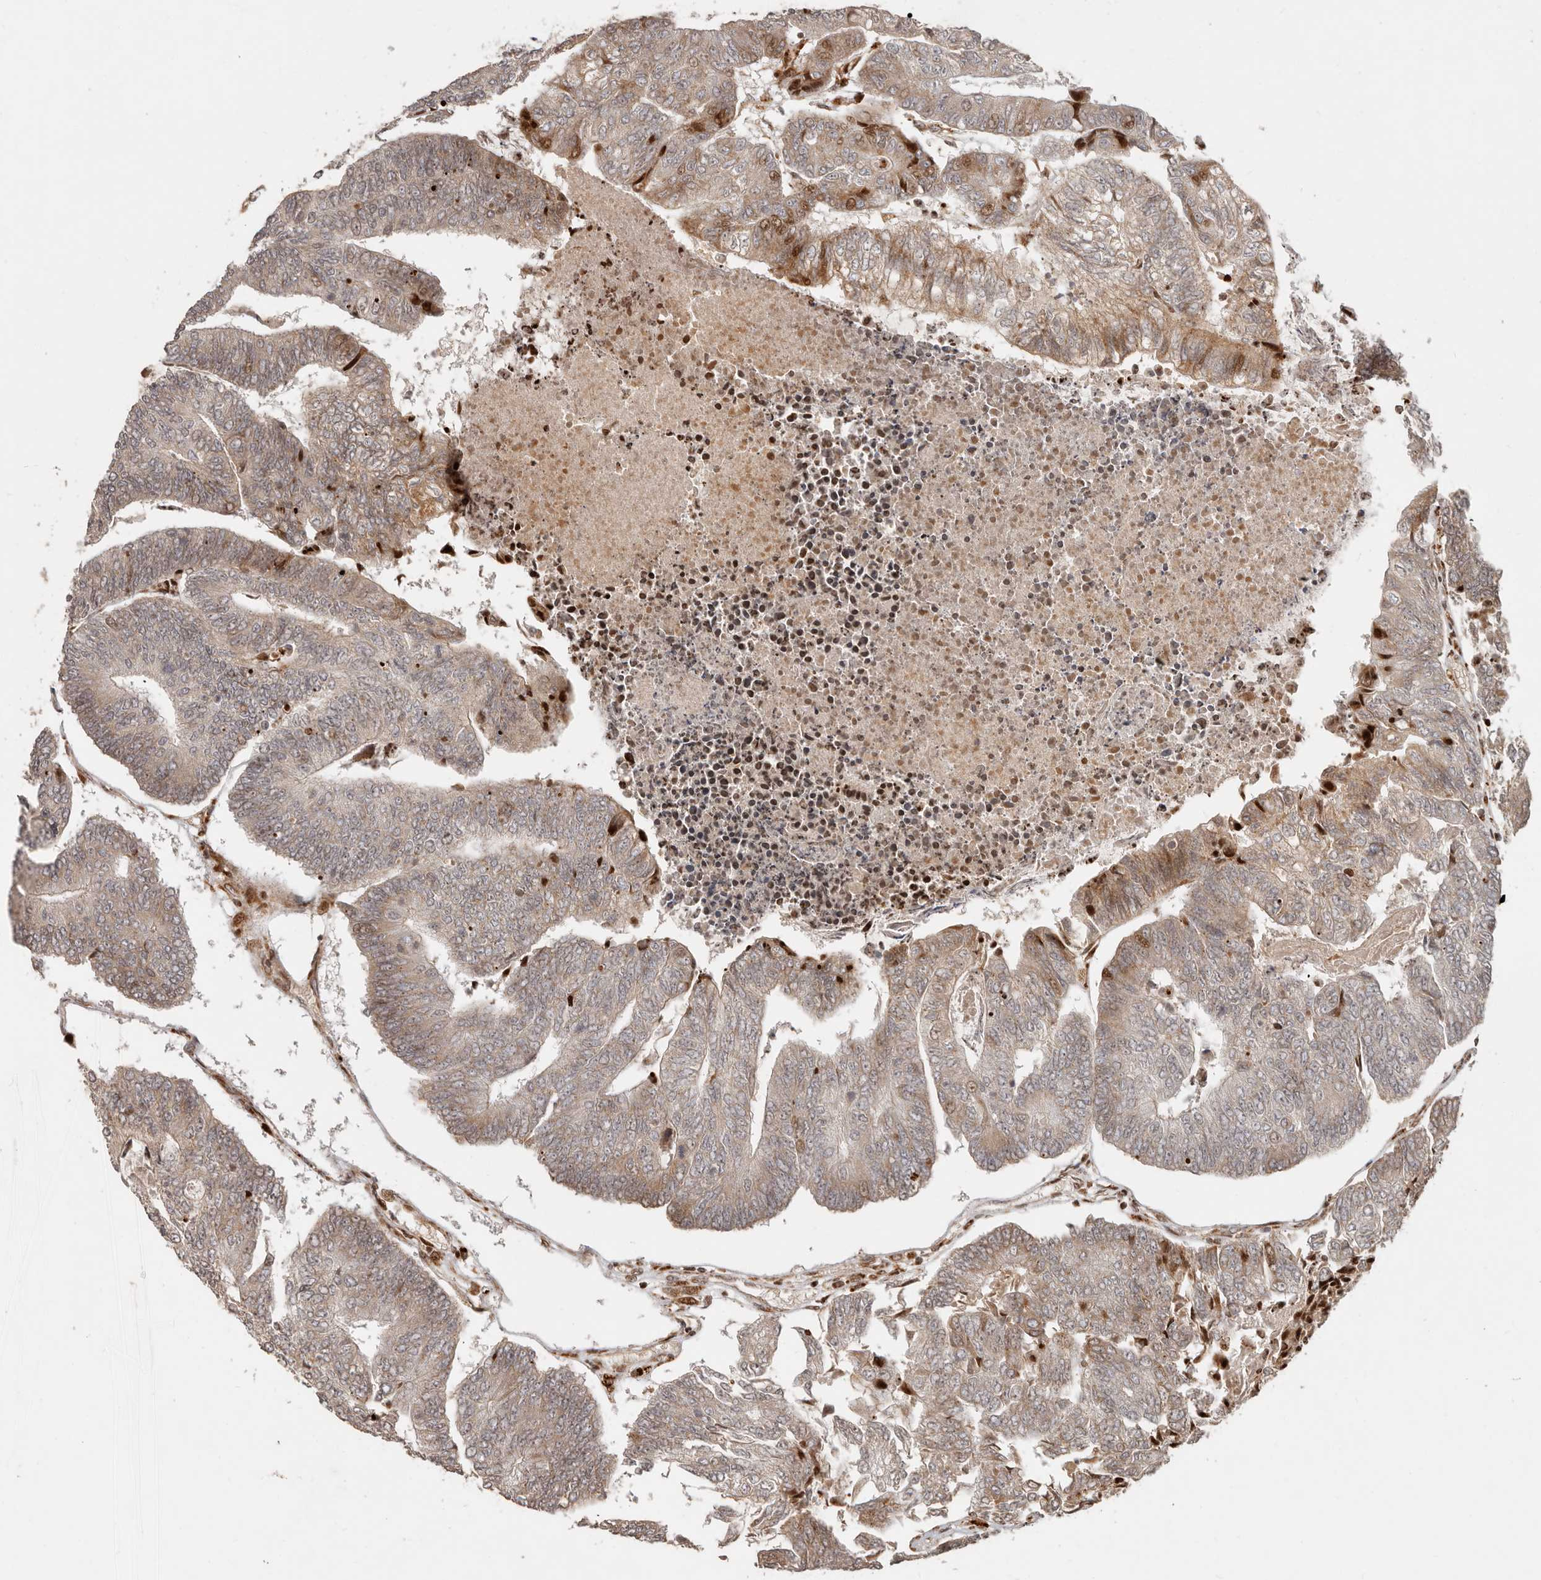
{"staining": {"intensity": "strong", "quantity": "<25%", "location": "cytoplasmic/membranous,nuclear"}, "tissue": "colorectal cancer", "cell_type": "Tumor cells", "image_type": "cancer", "snomed": [{"axis": "morphology", "description": "Adenocarcinoma, NOS"}, {"axis": "topography", "description": "Colon"}], "caption": "Brown immunohistochemical staining in colorectal cancer (adenocarcinoma) demonstrates strong cytoplasmic/membranous and nuclear staining in about <25% of tumor cells.", "gene": "TRIM4", "patient": {"sex": "female", "age": 67}}